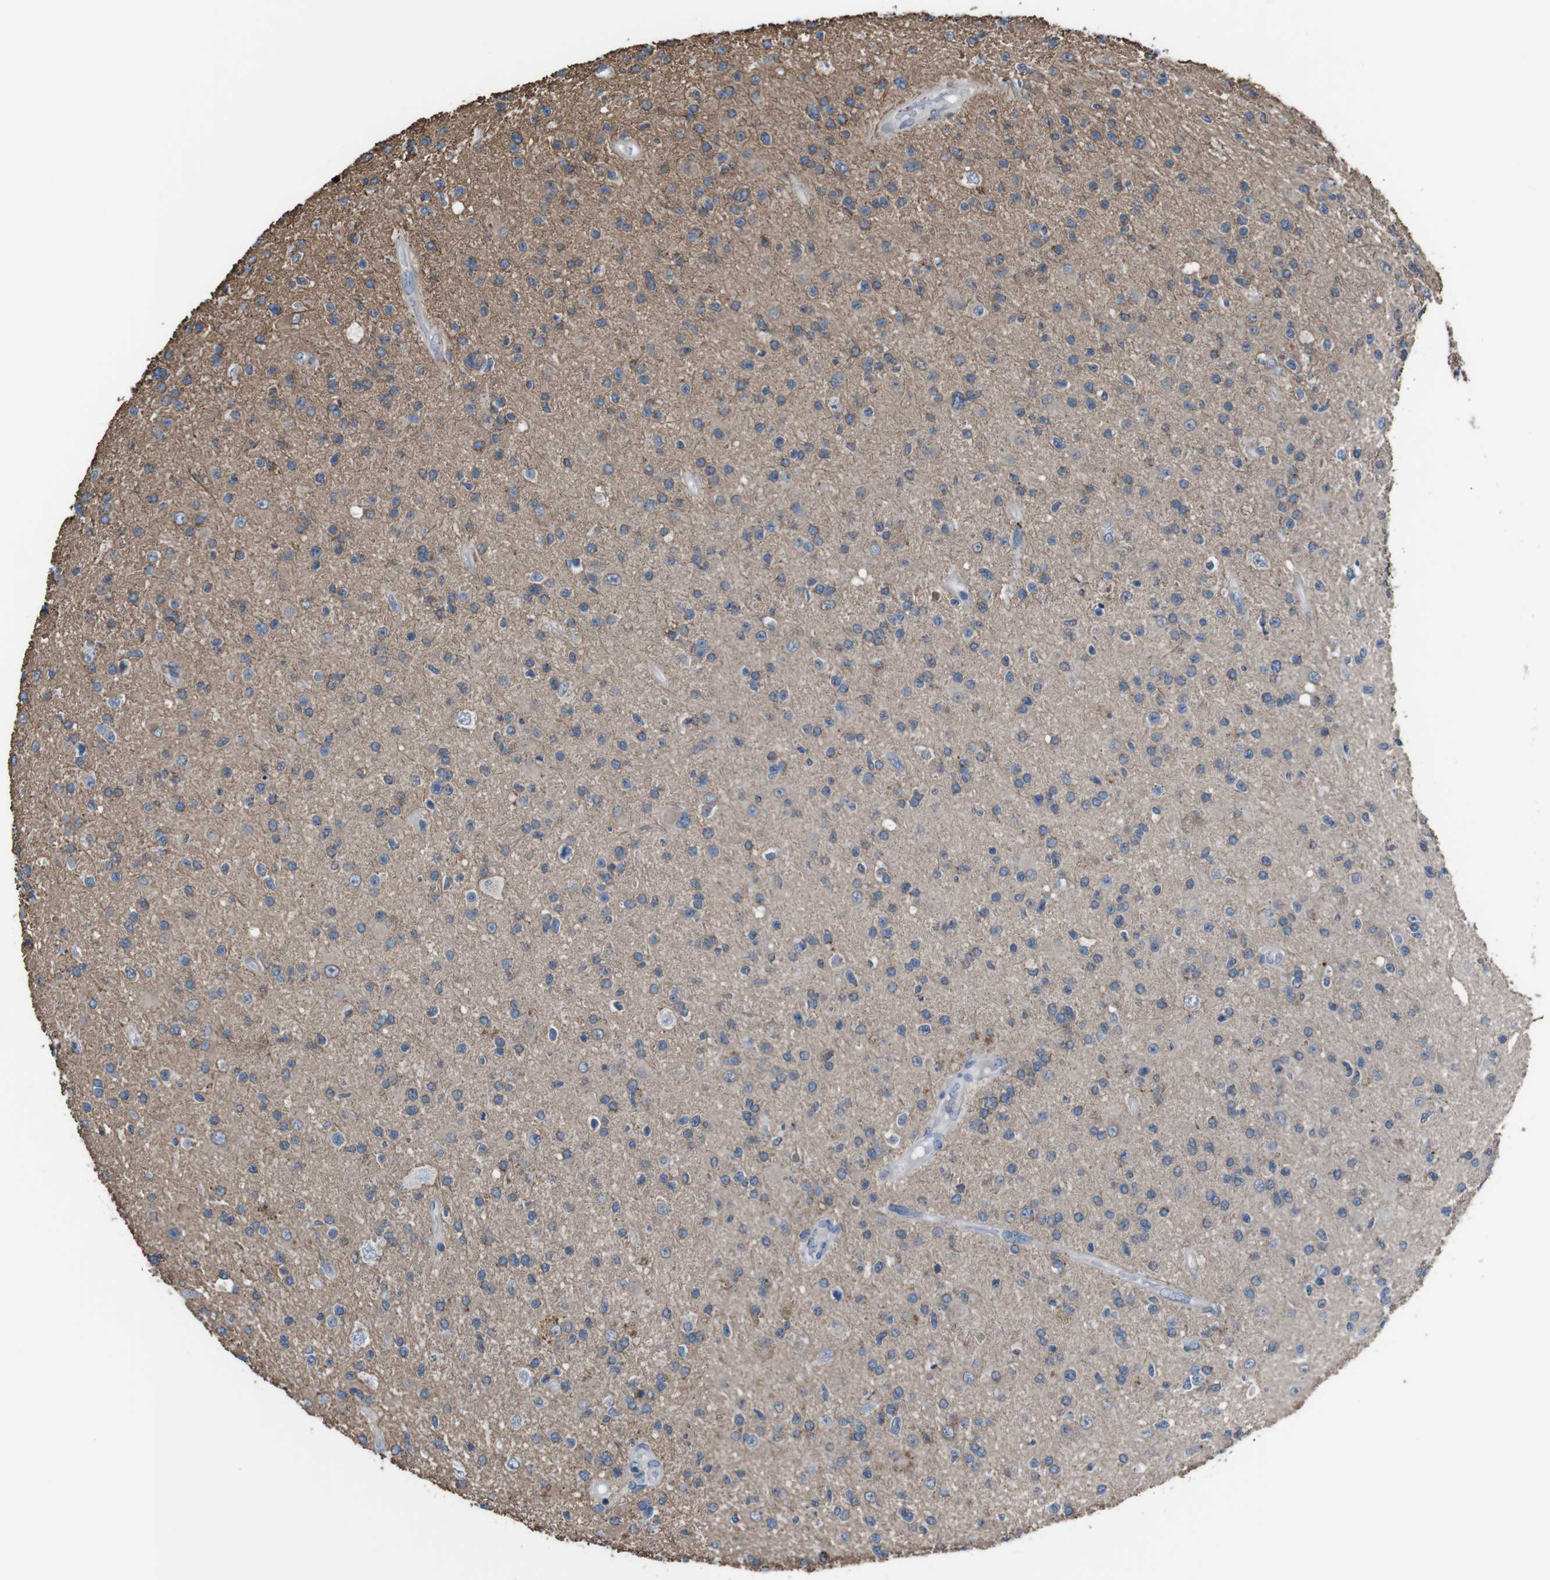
{"staining": {"intensity": "negative", "quantity": "none", "location": "none"}, "tissue": "glioma", "cell_type": "Tumor cells", "image_type": "cancer", "snomed": [{"axis": "morphology", "description": "Glioma, malignant, High grade"}, {"axis": "topography", "description": "Brain"}], "caption": "The image exhibits no significant expression in tumor cells of glioma.", "gene": "CDH22", "patient": {"sex": "male", "age": 33}}